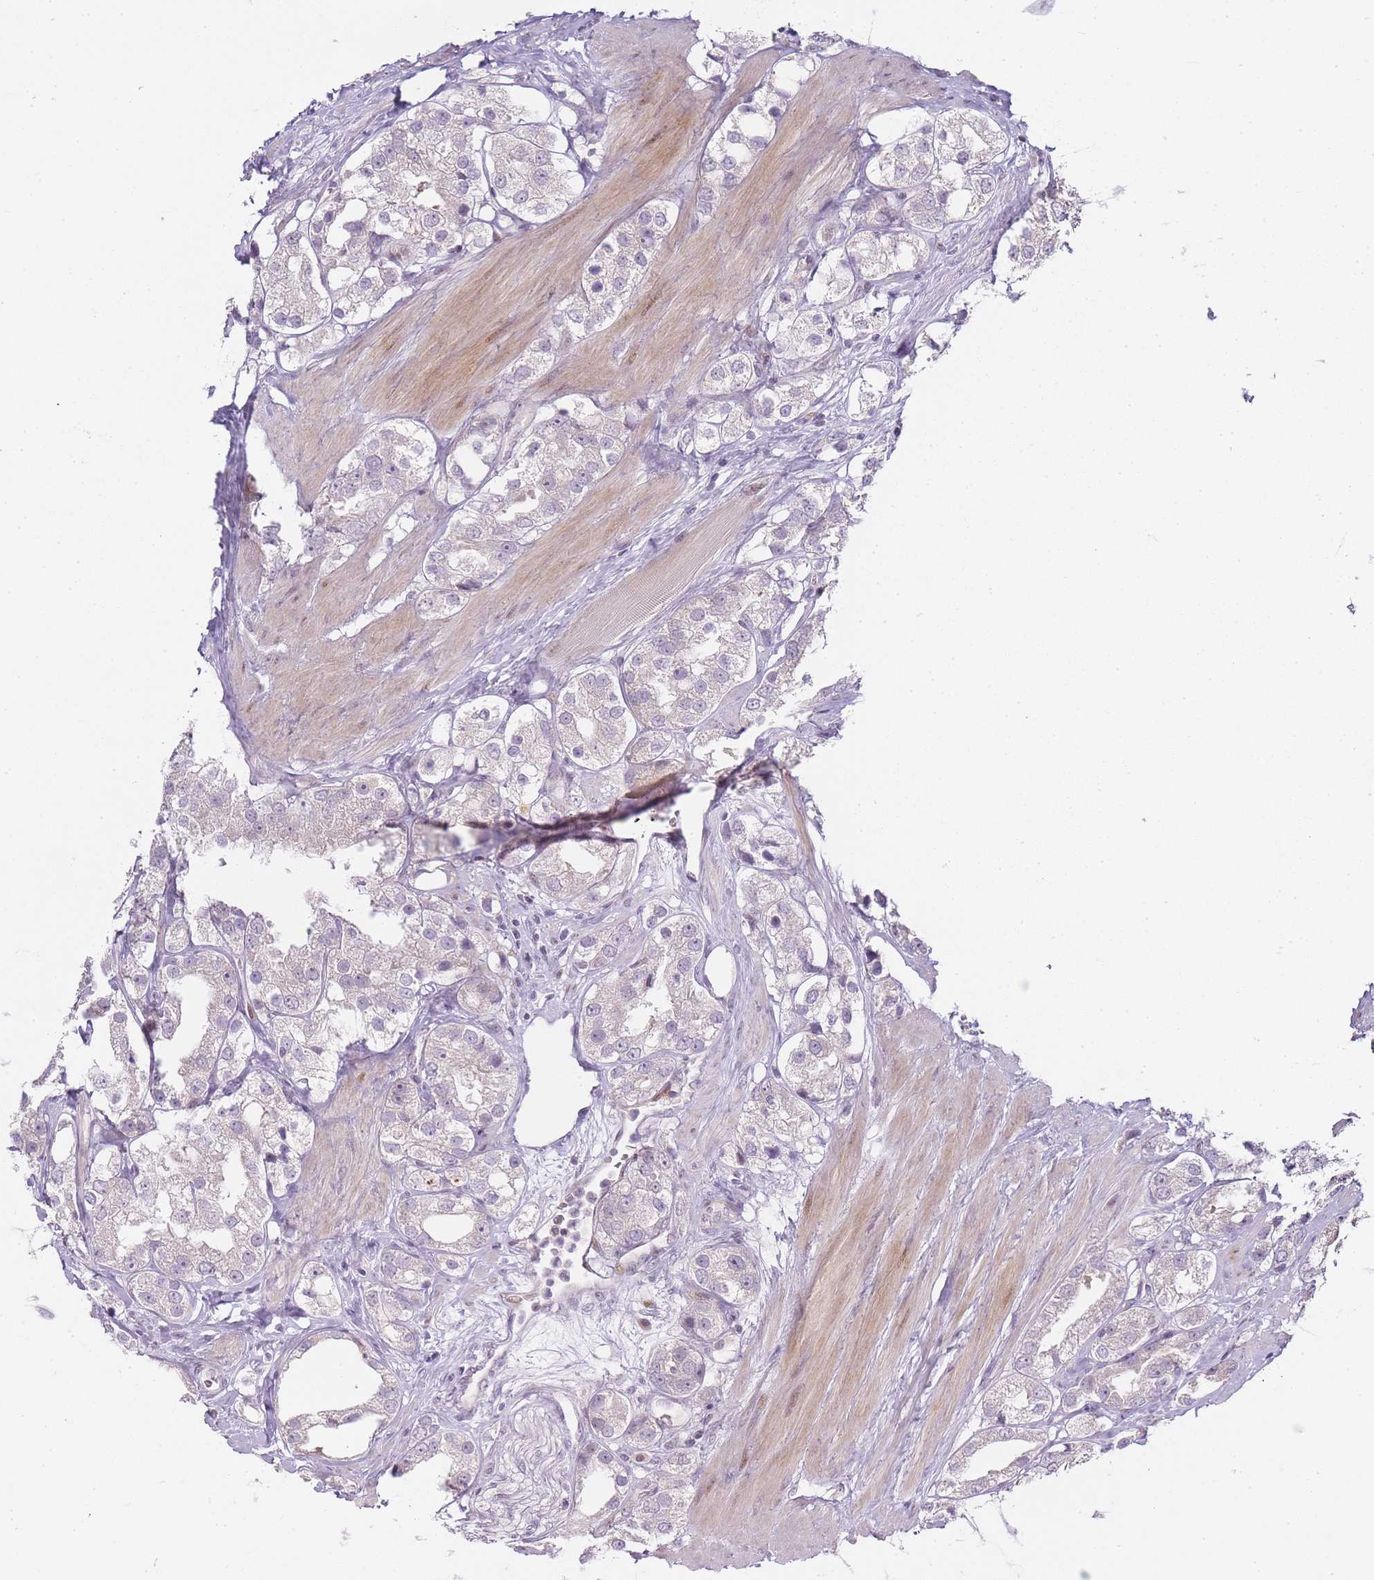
{"staining": {"intensity": "negative", "quantity": "none", "location": "none"}, "tissue": "prostate cancer", "cell_type": "Tumor cells", "image_type": "cancer", "snomed": [{"axis": "morphology", "description": "Adenocarcinoma, NOS"}, {"axis": "topography", "description": "Prostate"}], "caption": "A high-resolution histopathology image shows immunohistochemistry staining of adenocarcinoma (prostate), which displays no significant staining in tumor cells.", "gene": "OGG1", "patient": {"sex": "male", "age": 79}}